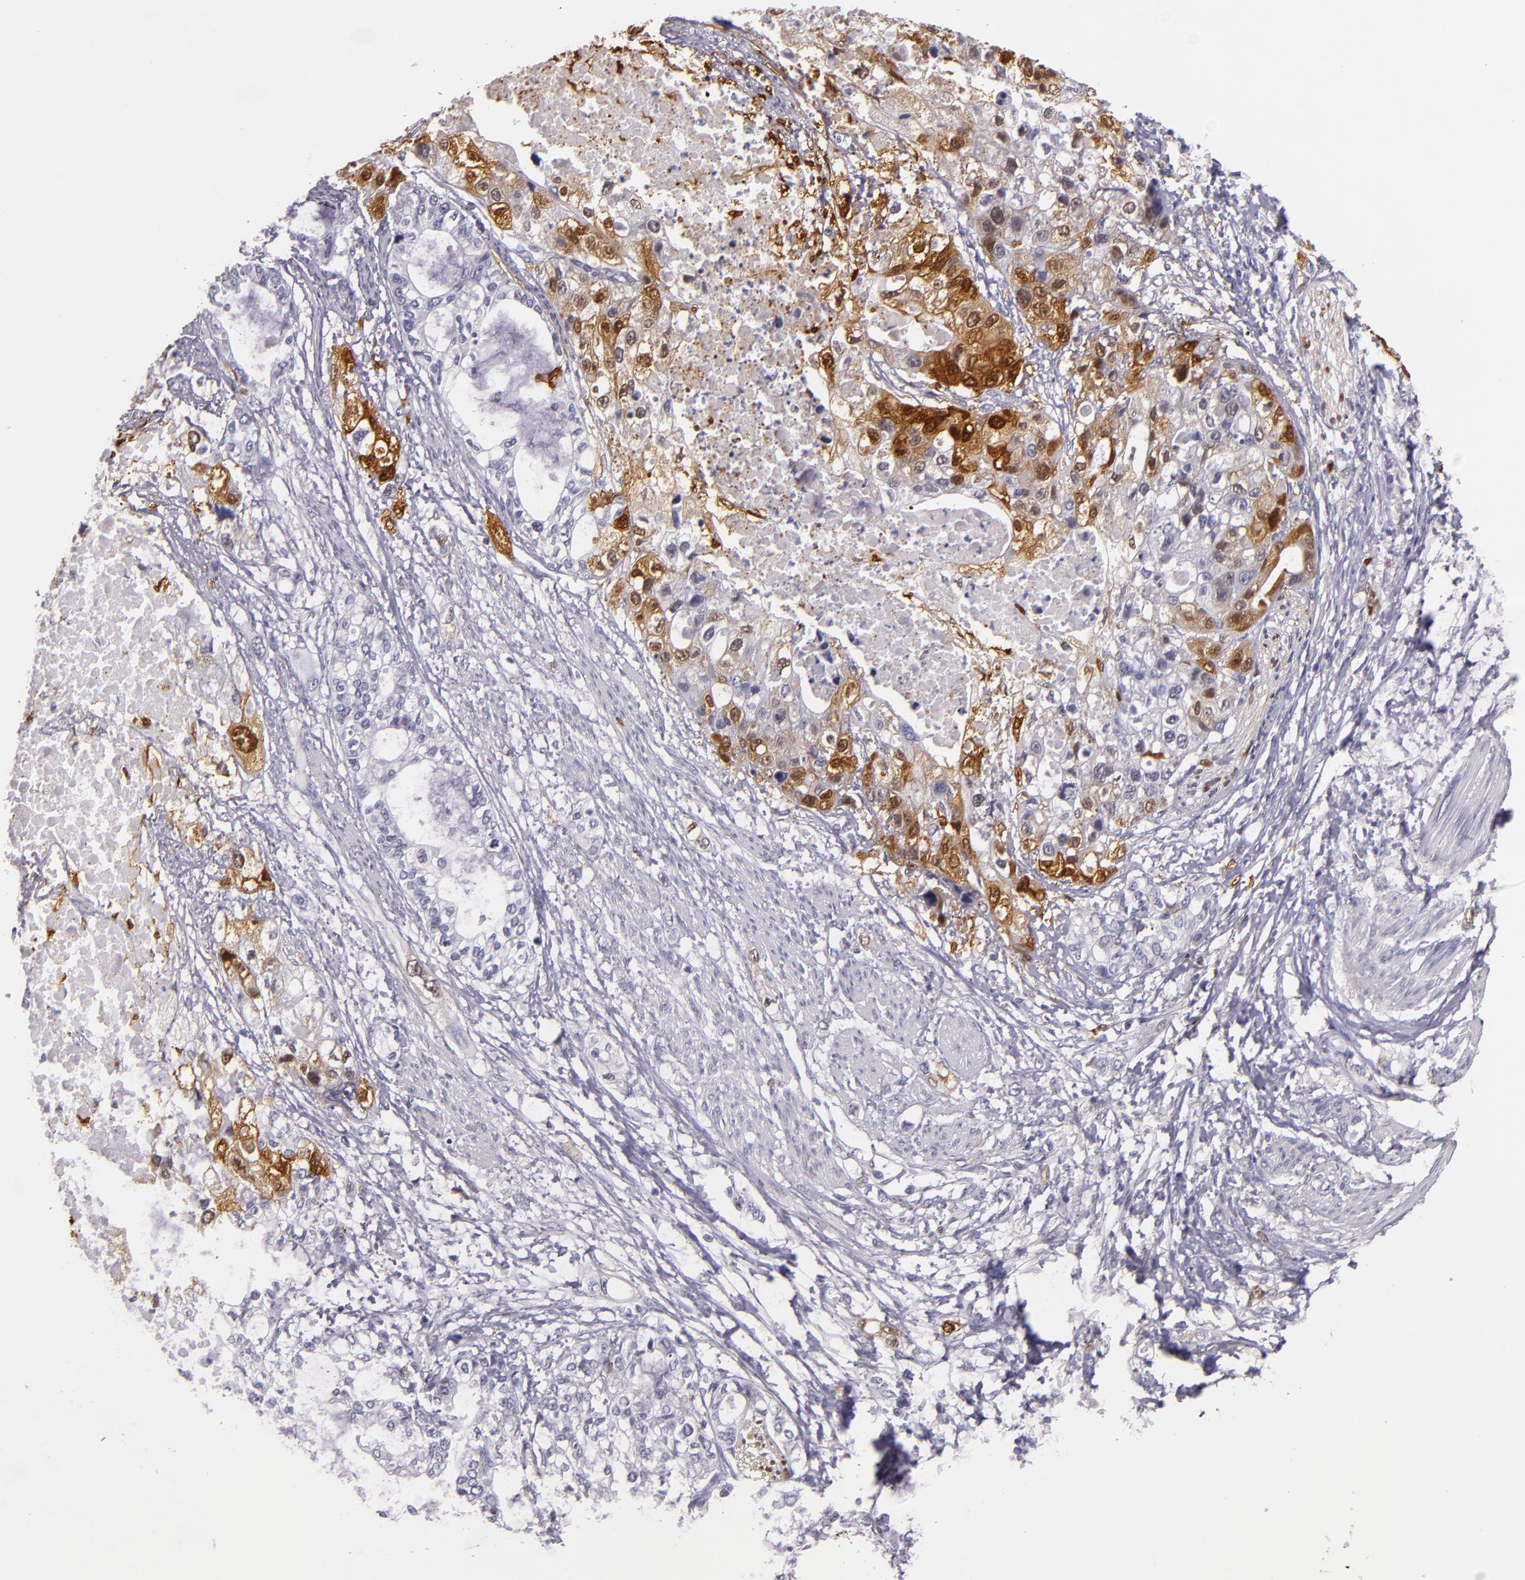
{"staining": {"intensity": "moderate", "quantity": "<25%", "location": "nuclear"}, "tissue": "stomach cancer", "cell_type": "Tumor cells", "image_type": "cancer", "snomed": [{"axis": "morphology", "description": "Adenocarcinoma, NOS"}, {"axis": "topography", "description": "Stomach, upper"}], "caption": "High-magnification brightfield microscopy of stomach adenocarcinoma stained with DAB (3,3'-diaminobenzidine) (brown) and counterstained with hematoxylin (blue). tumor cells exhibit moderate nuclear staining is identified in about<25% of cells.", "gene": "MT1A", "patient": {"sex": "female", "age": 52}}